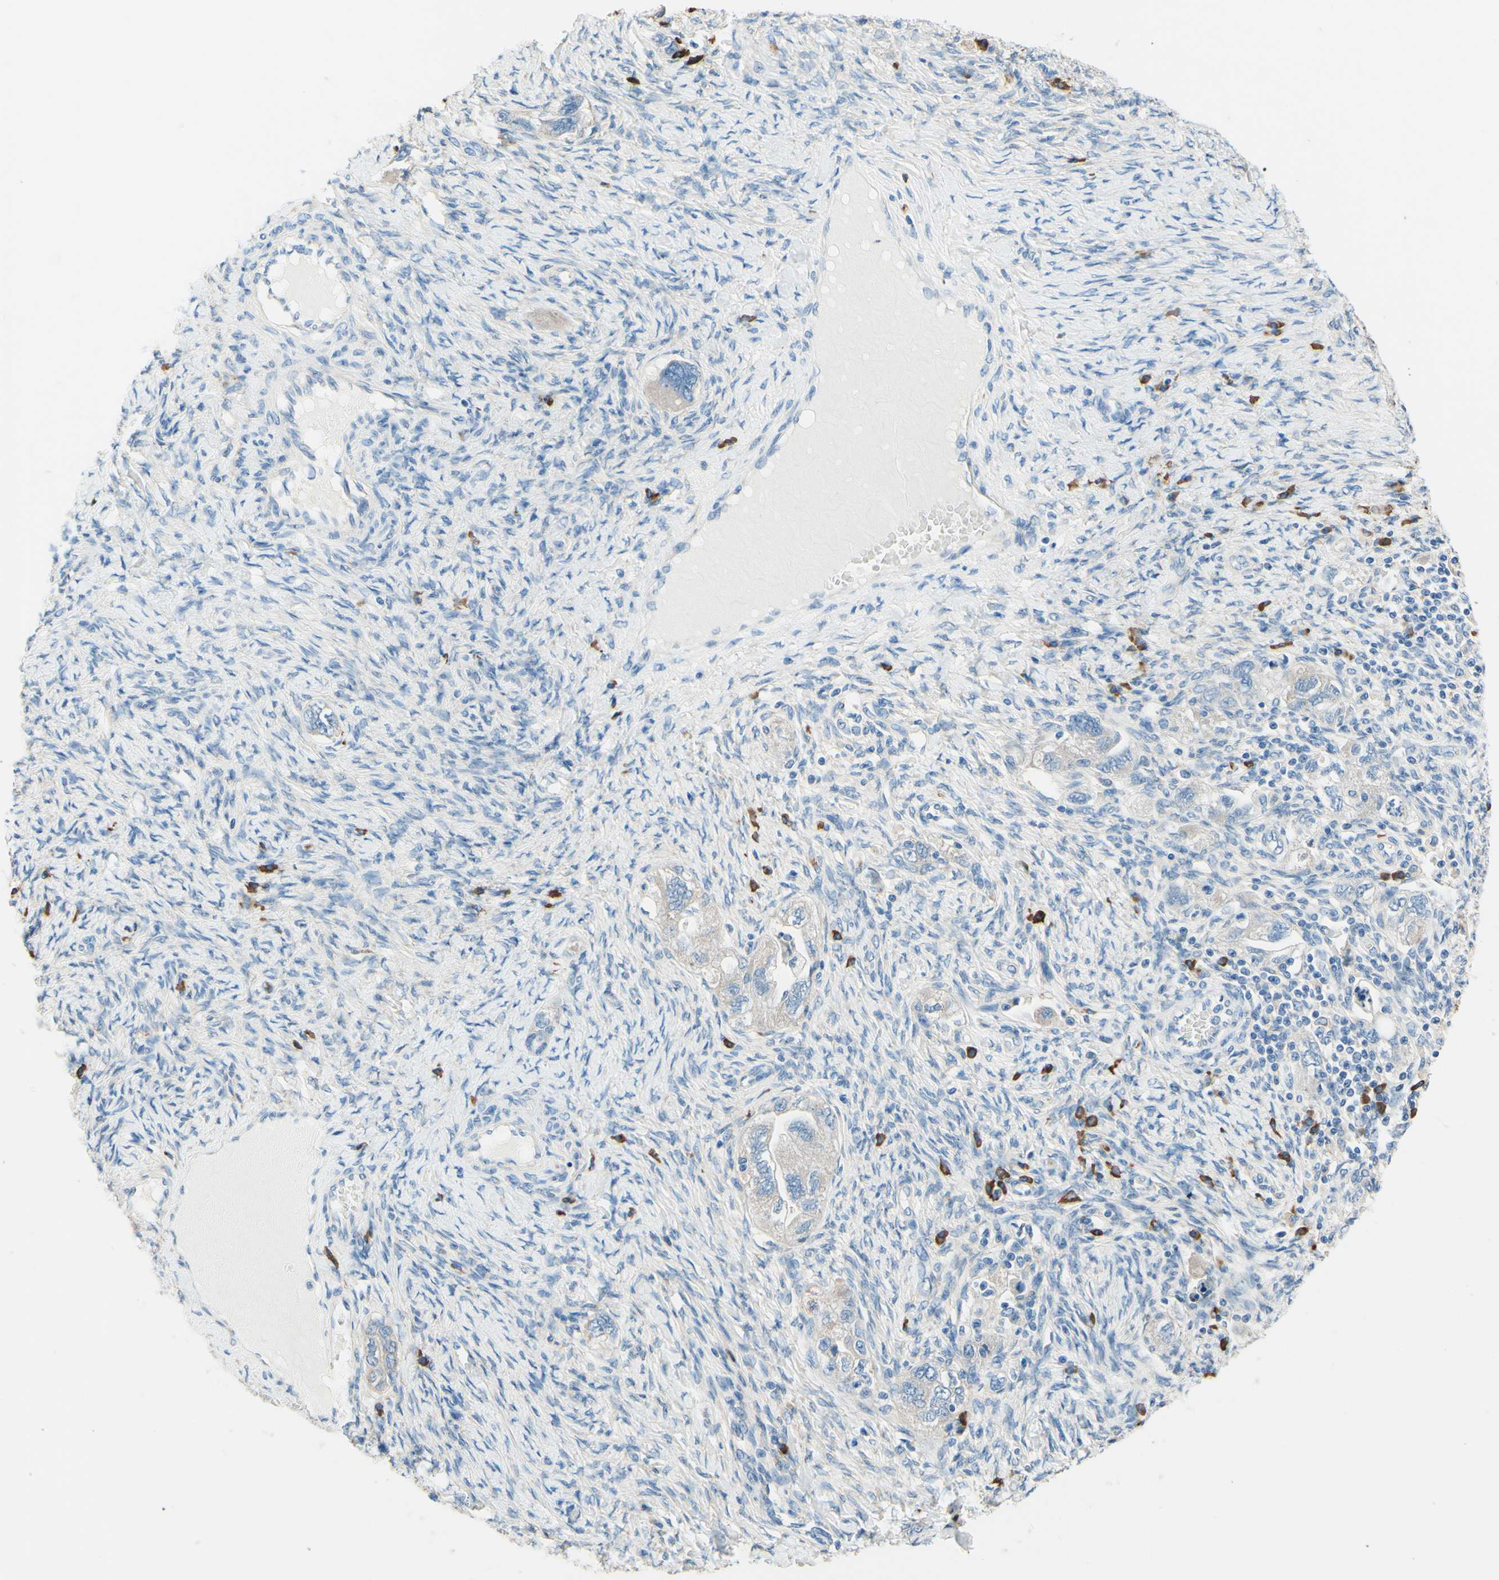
{"staining": {"intensity": "negative", "quantity": "none", "location": "none"}, "tissue": "ovarian cancer", "cell_type": "Tumor cells", "image_type": "cancer", "snomed": [{"axis": "morphology", "description": "Carcinoma, NOS"}, {"axis": "morphology", "description": "Cystadenocarcinoma, serous, NOS"}, {"axis": "topography", "description": "Ovary"}], "caption": "Immunohistochemistry micrograph of neoplastic tissue: carcinoma (ovarian) stained with DAB (3,3'-diaminobenzidine) demonstrates no significant protein staining in tumor cells. (Brightfield microscopy of DAB (3,3'-diaminobenzidine) immunohistochemistry at high magnification).", "gene": "PASD1", "patient": {"sex": "female", "age": 69}}